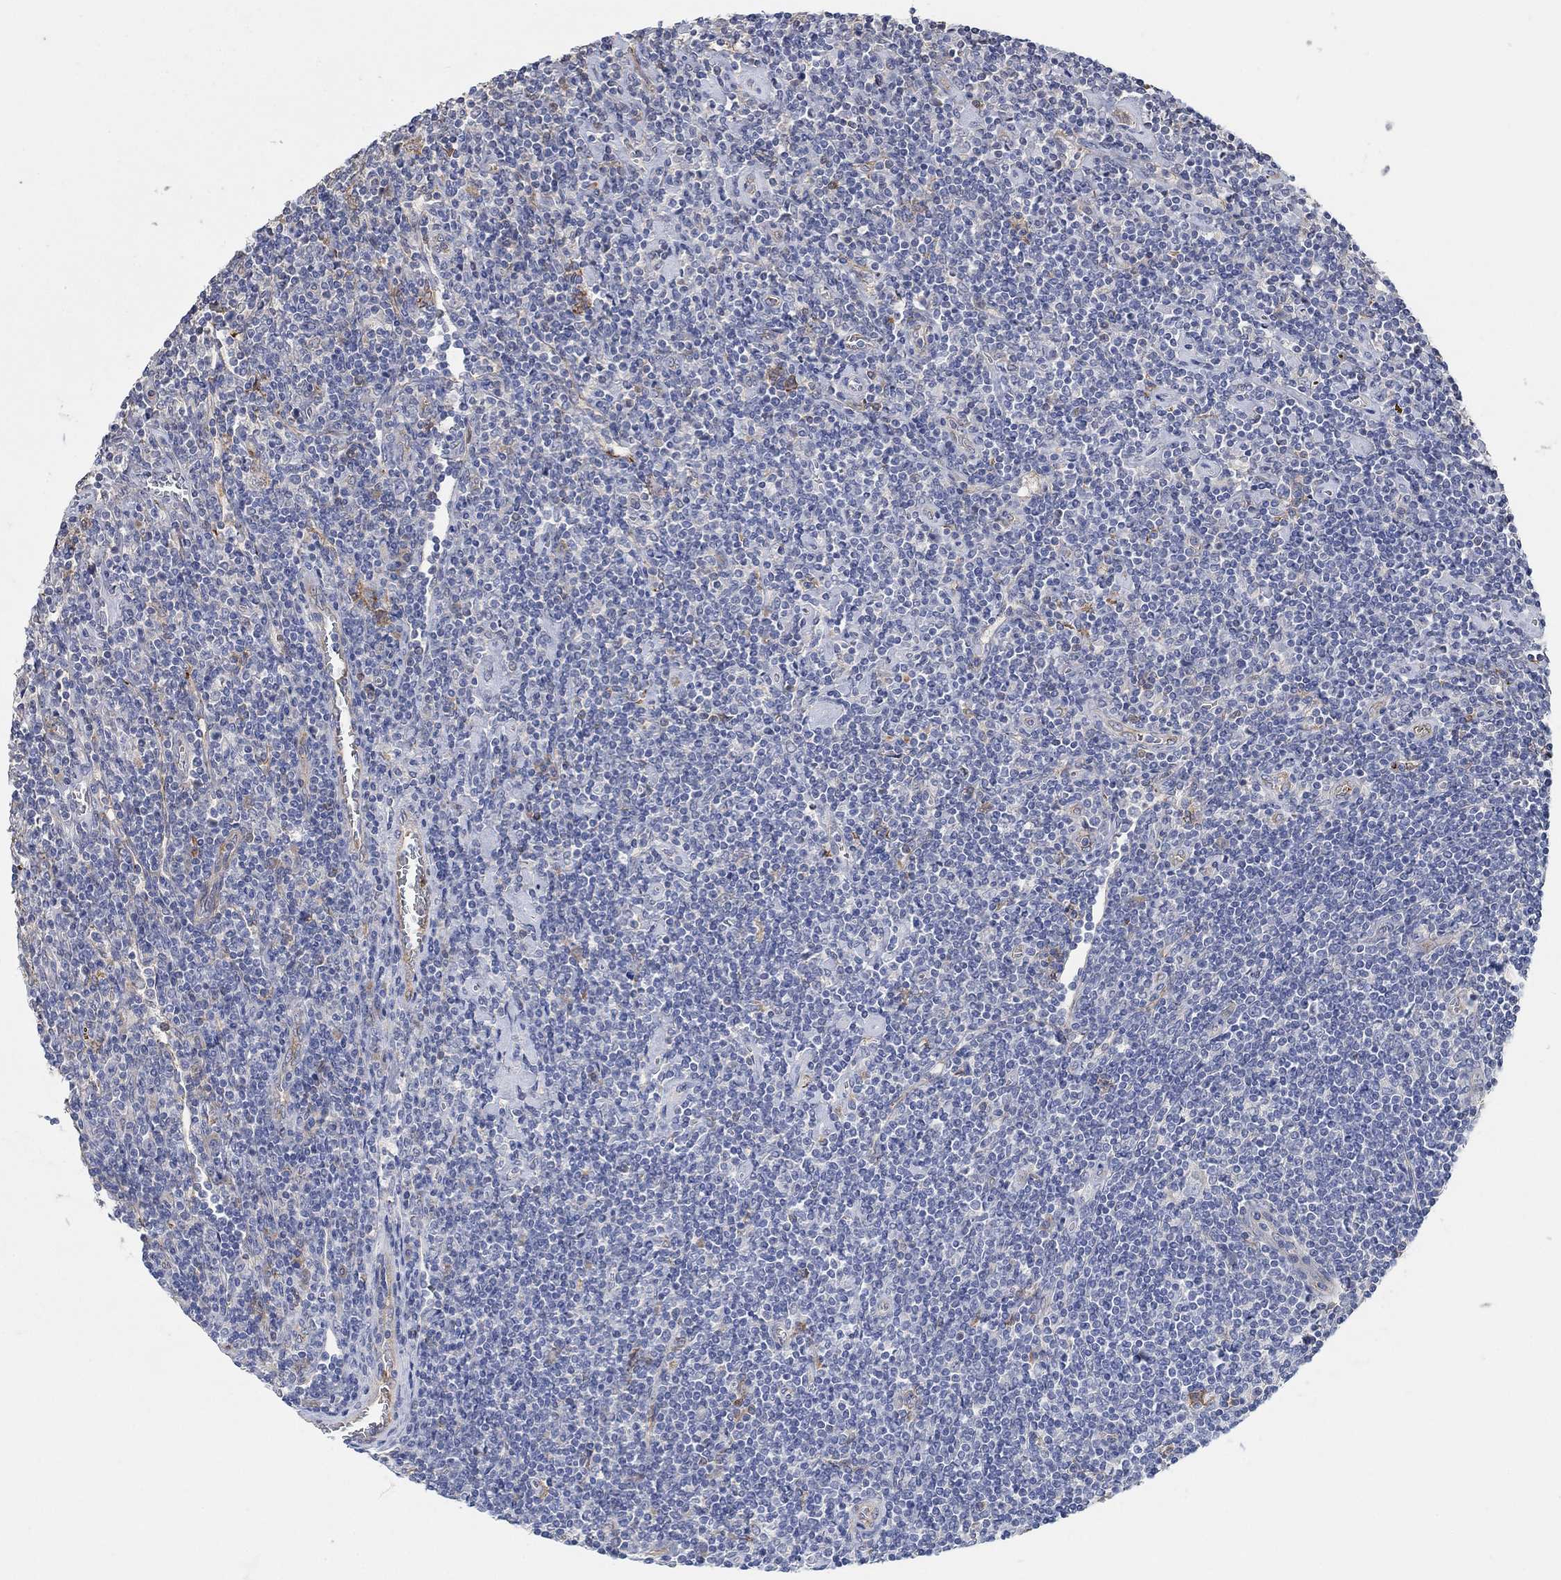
{"staining": {"intensity": "negative", "quantity": "none", "location": "none"}, "tissue": "lymphoma", "cell_type": "Tumor cells", "image_type": "cancer", "snomed": [{"axis": "morphology", "description": "Hodgkin's disease, NOS"}, {"axis": "topography", "description": "Lymph node"}], "caption": "Protein analysis of lymphoma demonstrates no significant positivity in tumor cells.", "gene": "SYT16", "patient": {"sex": "male", "age": 40}}